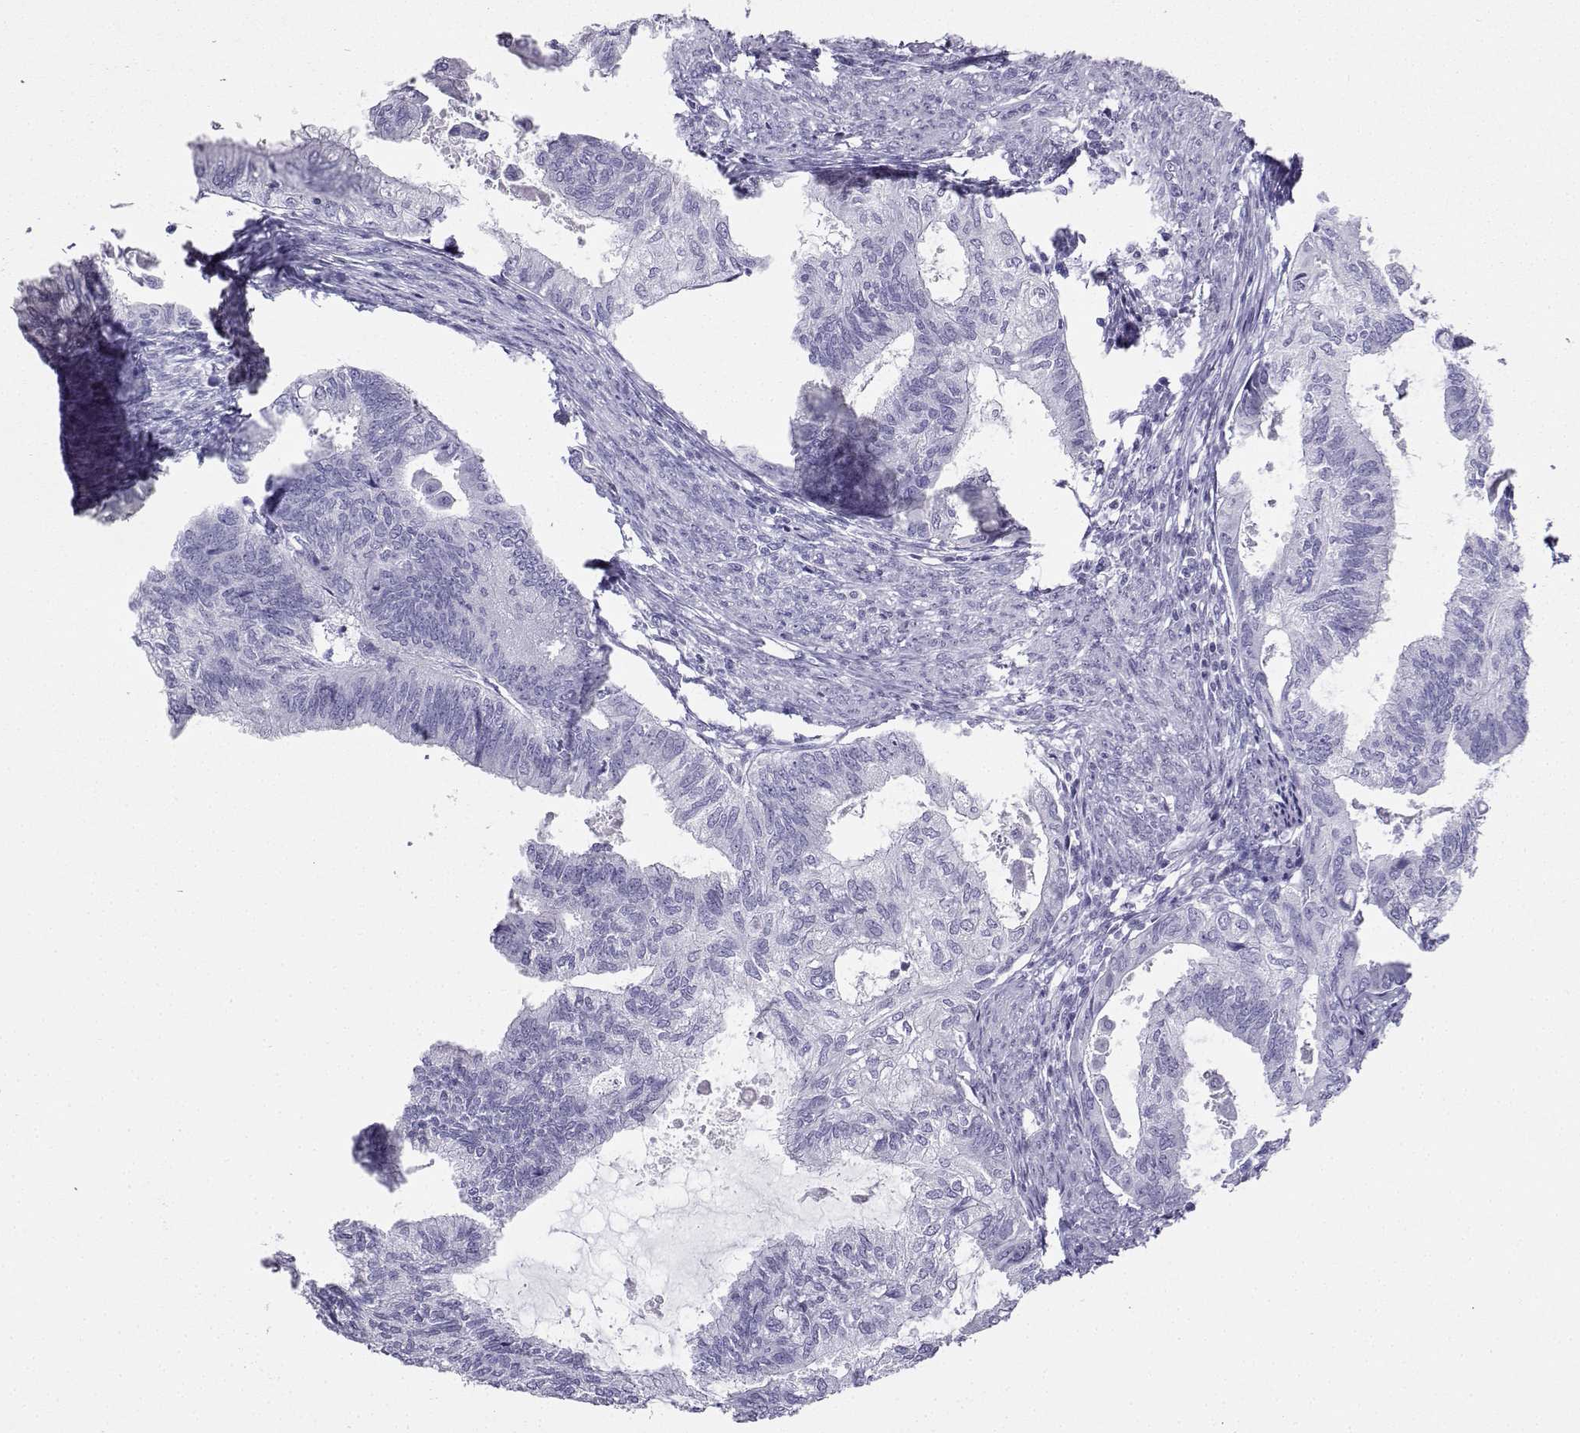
{"staining": {"intensity": "negative", "quantity": "none", "location": "none"}, "tissue": "endometrial cancer", "cell_type": "Tumor cells", "image_type": "cancer", "snomed": [{"axis": "morphology", "description": "Adenocarcinoma, NOS"}, {"axis": "topography", "description": "Endometrium"}], "caption": "Adenocarcinoma (endometrial) stained for a protein using IHC displays no positivity tumor cells.", "gene": "CD109", "patient": {"sex": "female", "age": 86}}